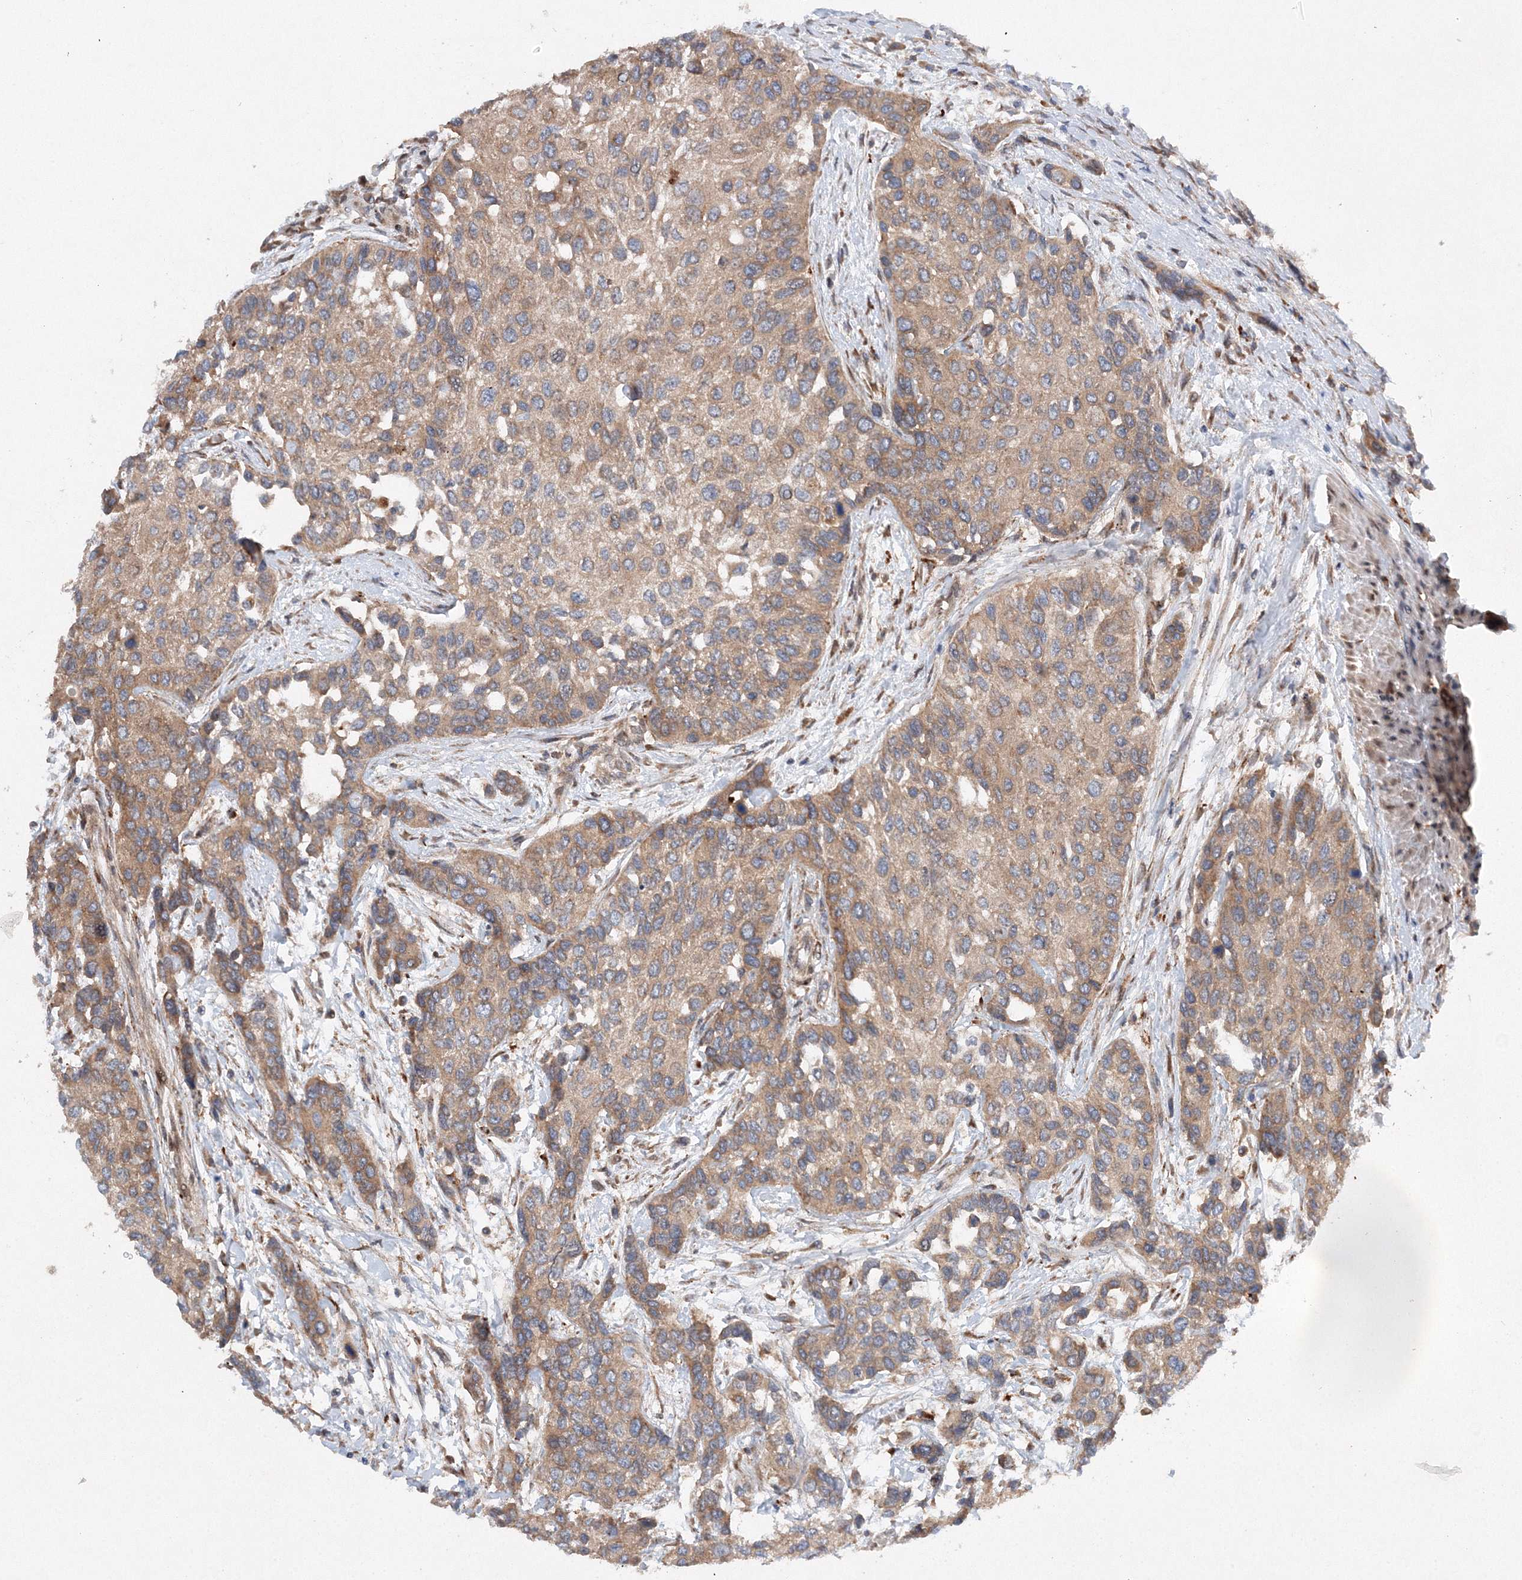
{"staining": {"intensity": "moderate", "quantity": ">75%", "location": "cytoplasmic/membranous"}, "tissue": "urothelial cancer", "cell_type": "Tumor cells", "image_type": "cancer", "snomed": [{"axis": "morphology", "description": "Normal tissue, NOS"}, {"axis": "morphology", "description": "Urothelial carcinoma, High grade"}, {"axis": "topography", "description": "Vascular tissue"}, {"axis": "topography", "description": "Urinary bladder"}], "caption": "Immunohistochemical staining of urothelial cancer reveals moderate cytoplasmic/membranous protein positivity in approximately >75% of tumor cells.", "gene": "SLC36A1", "patient": {"sex": "female", "age": 56}}